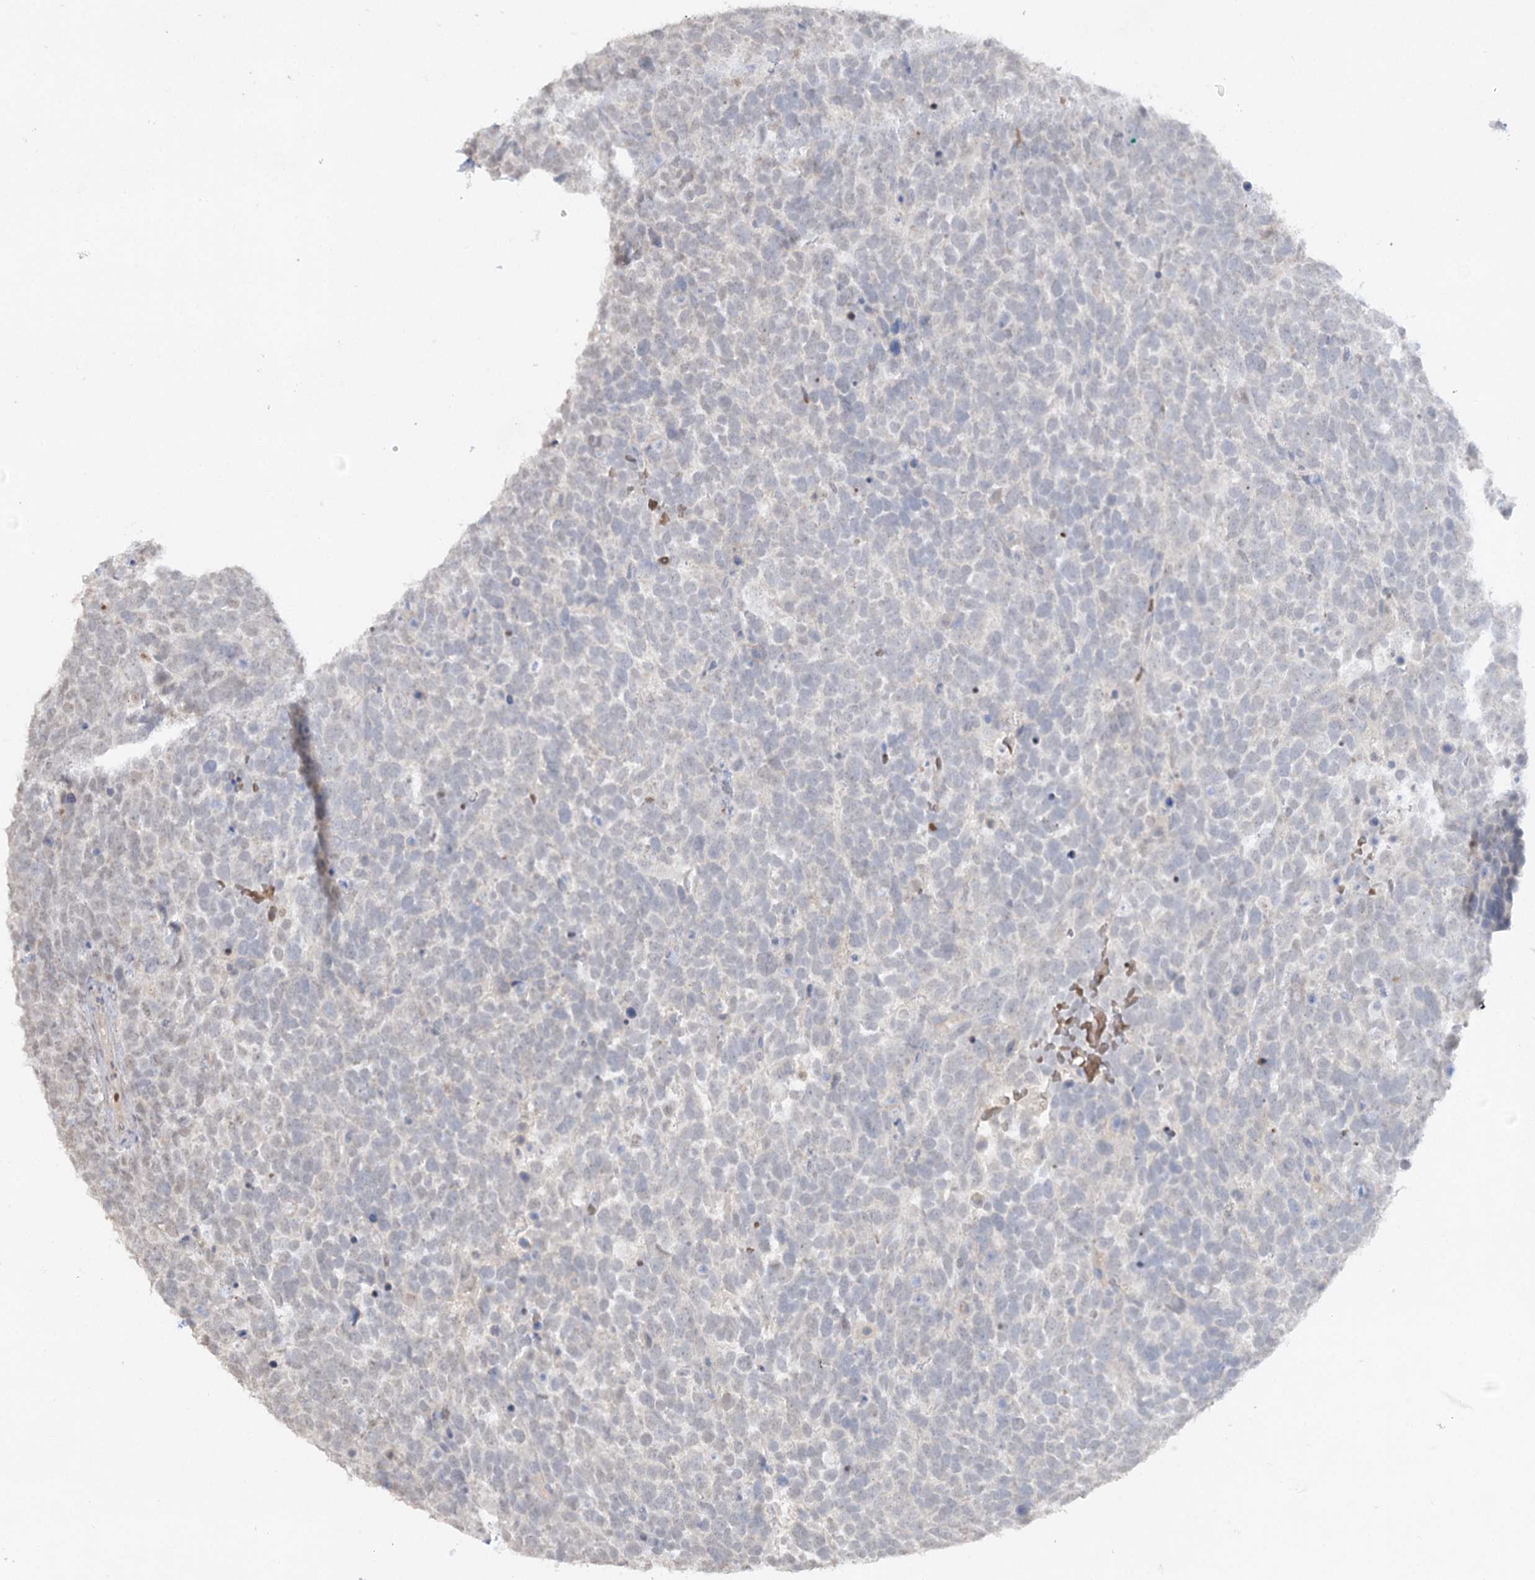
{"staining": {"intensity": "negative", "quantity": "none", "location": "none"}, "tissue": "urothelial cancer", "cell_type": "Tumor cells", "image_type": "cancer", "snomed": [{"axis": "morphology", "description": "Urothelial carcinoma, High grade"}, {"axis": "topography", "description": "Urinary bladder"}], "caption": "DAB (3,3'-diaminobenzidine) immunohistochemical staining of urothelial carcinoma (high-grade) displays no significant staining in tumor cells.", "gene": "TRAF3IP1", "patient": {"sex": "female", "age": 82}}